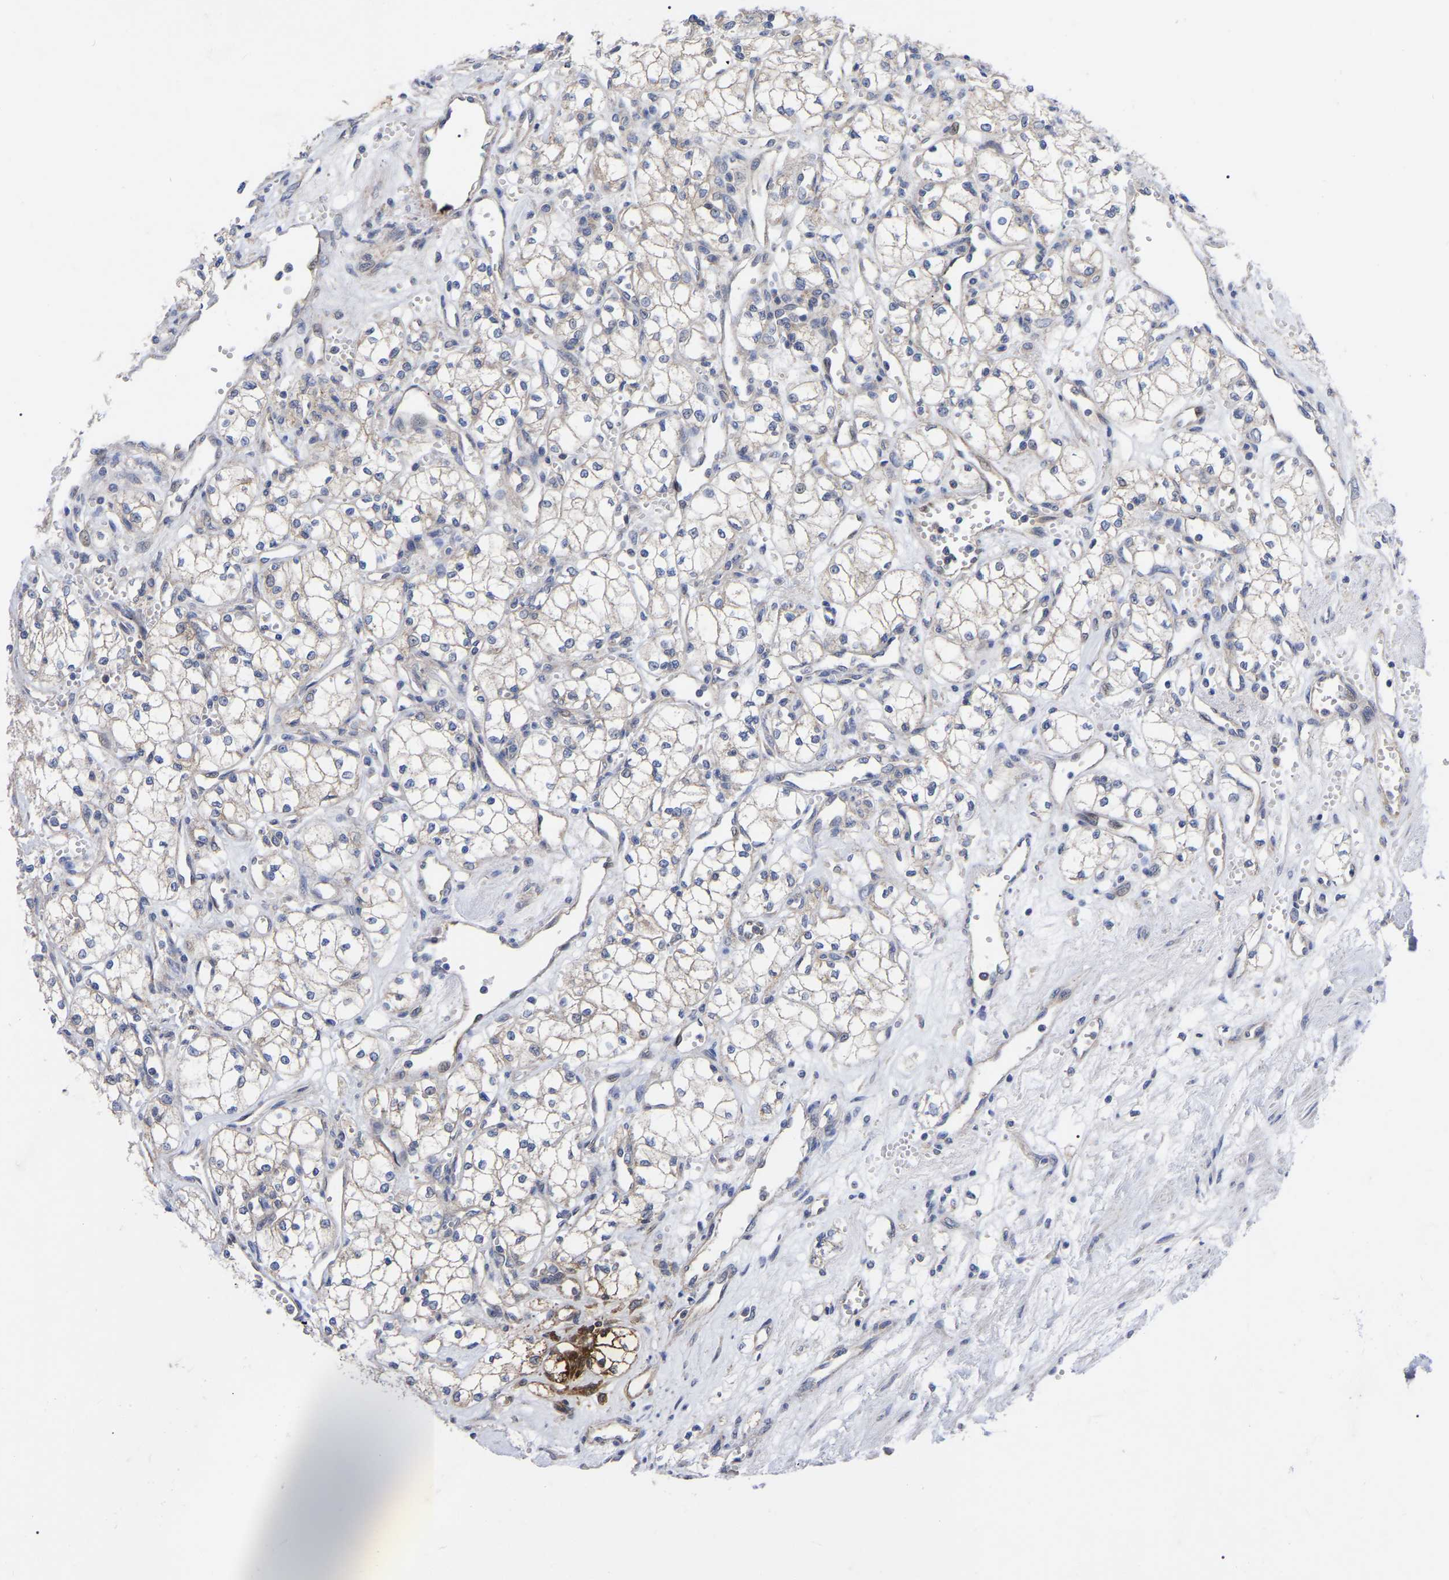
{"staining": {"intensity": "negative", "quantity": "none", "location": "none"}, "tissue": "renal cancer", "cell_type": "Tumor cells", "image_type": "cancer", "snomed": [{"axis": "morphology", "description": "Adenocarcinoma, NOS"}, {"axis": "topography", "description": "Kidney"}], "caption": "Human renal adenocarcinoma stained for a protein using IHC demonstrates no positivity in tumor cells.", "gene": "TCP1", "patient": {"sex": "male", "age": 59}}